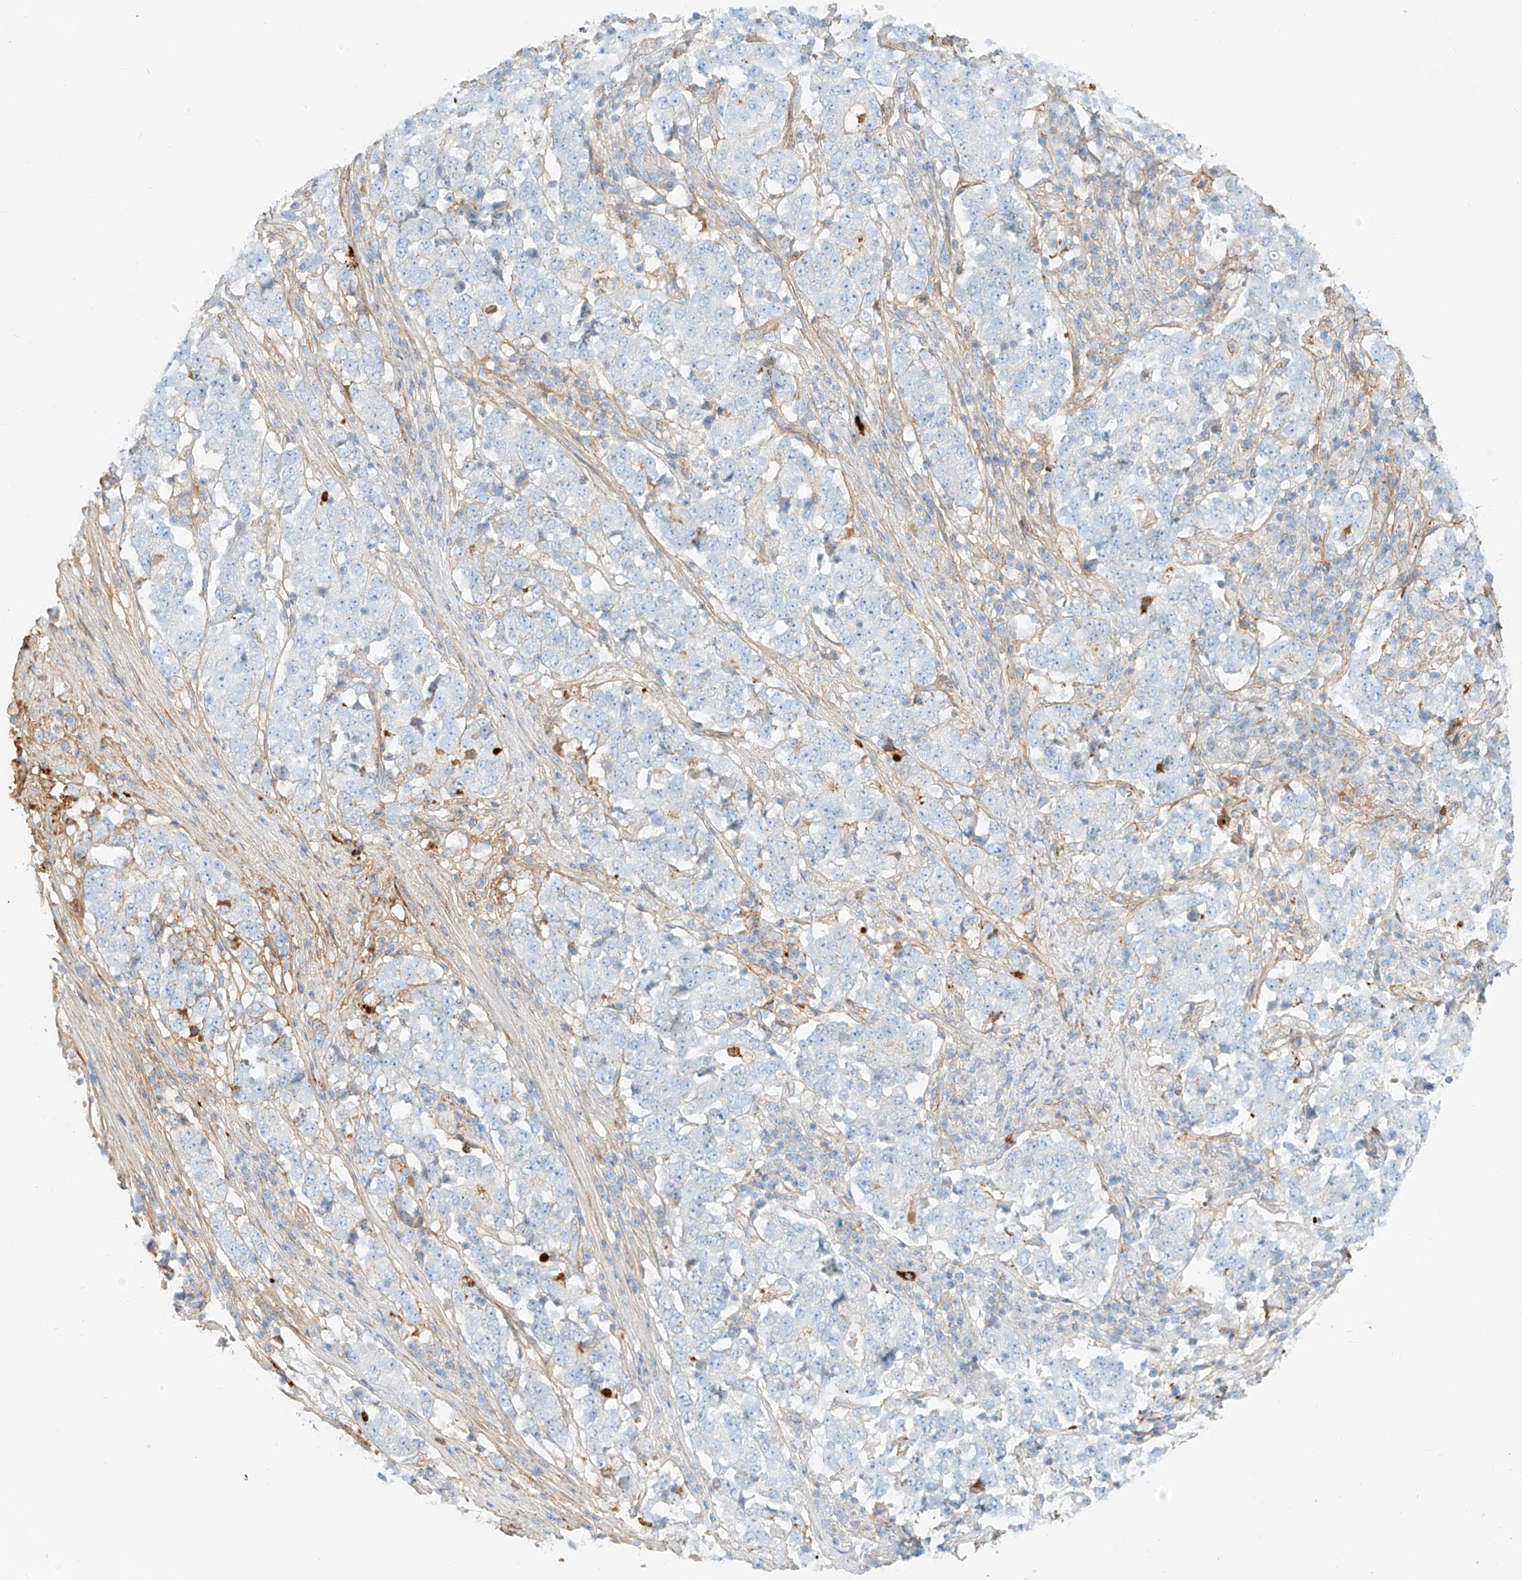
{"staining": {"intensity": "negative", "quantity": "none", "location": "none"}, "tissue": "stomach cancer", "cell_type": "Tumor cells", "image_type": "cancer", "snomed": [{"axis": "morphology", "description": "Adenocarcinoma, NOS"}, {"axis": "topography", "description": "Stomach"}], "caption": "There is no significant expression in tumor cells of stomach cancer.", "gene": "OCSTAMP", "patient": {"sex": "male", "age": 59}}